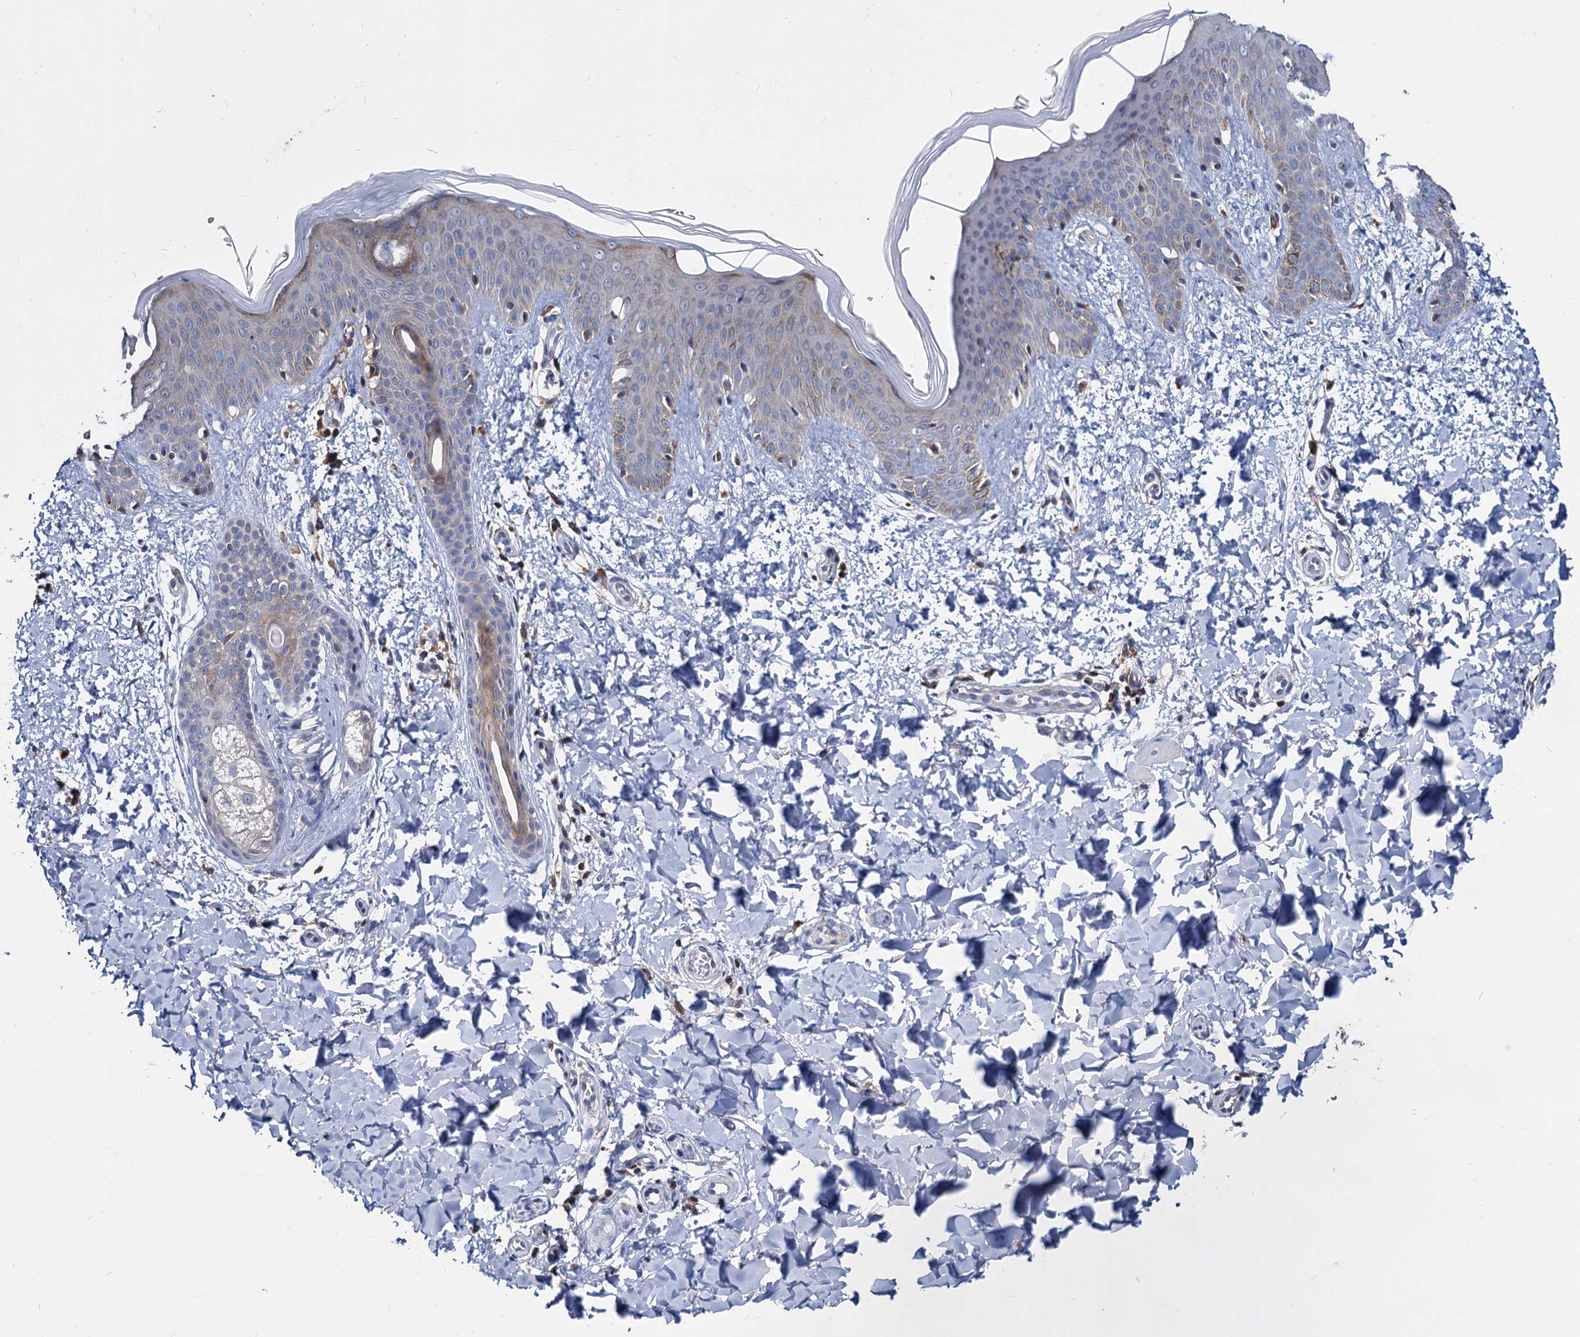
{"staining": {"intensity": "weak", "quantity": "25%-75%", "location": "cytoplasmic/membranous"}, "tissue": "skin", "cell_type": "Fibroblasts", "image_type": "normal", "snomed": [{"axis": "morphology", "description": "Normal tissue, NOS"}, {"axis": "topography", "description": "Skin"}], "caption": "Immunohistochemistry of benign human skin shows low levels of weak cytoplasmic/membranous staining in about 25%-75% of fibroblasts.", "gene": "LRCH4", "patient": {"sex": "male", "age": 36}}